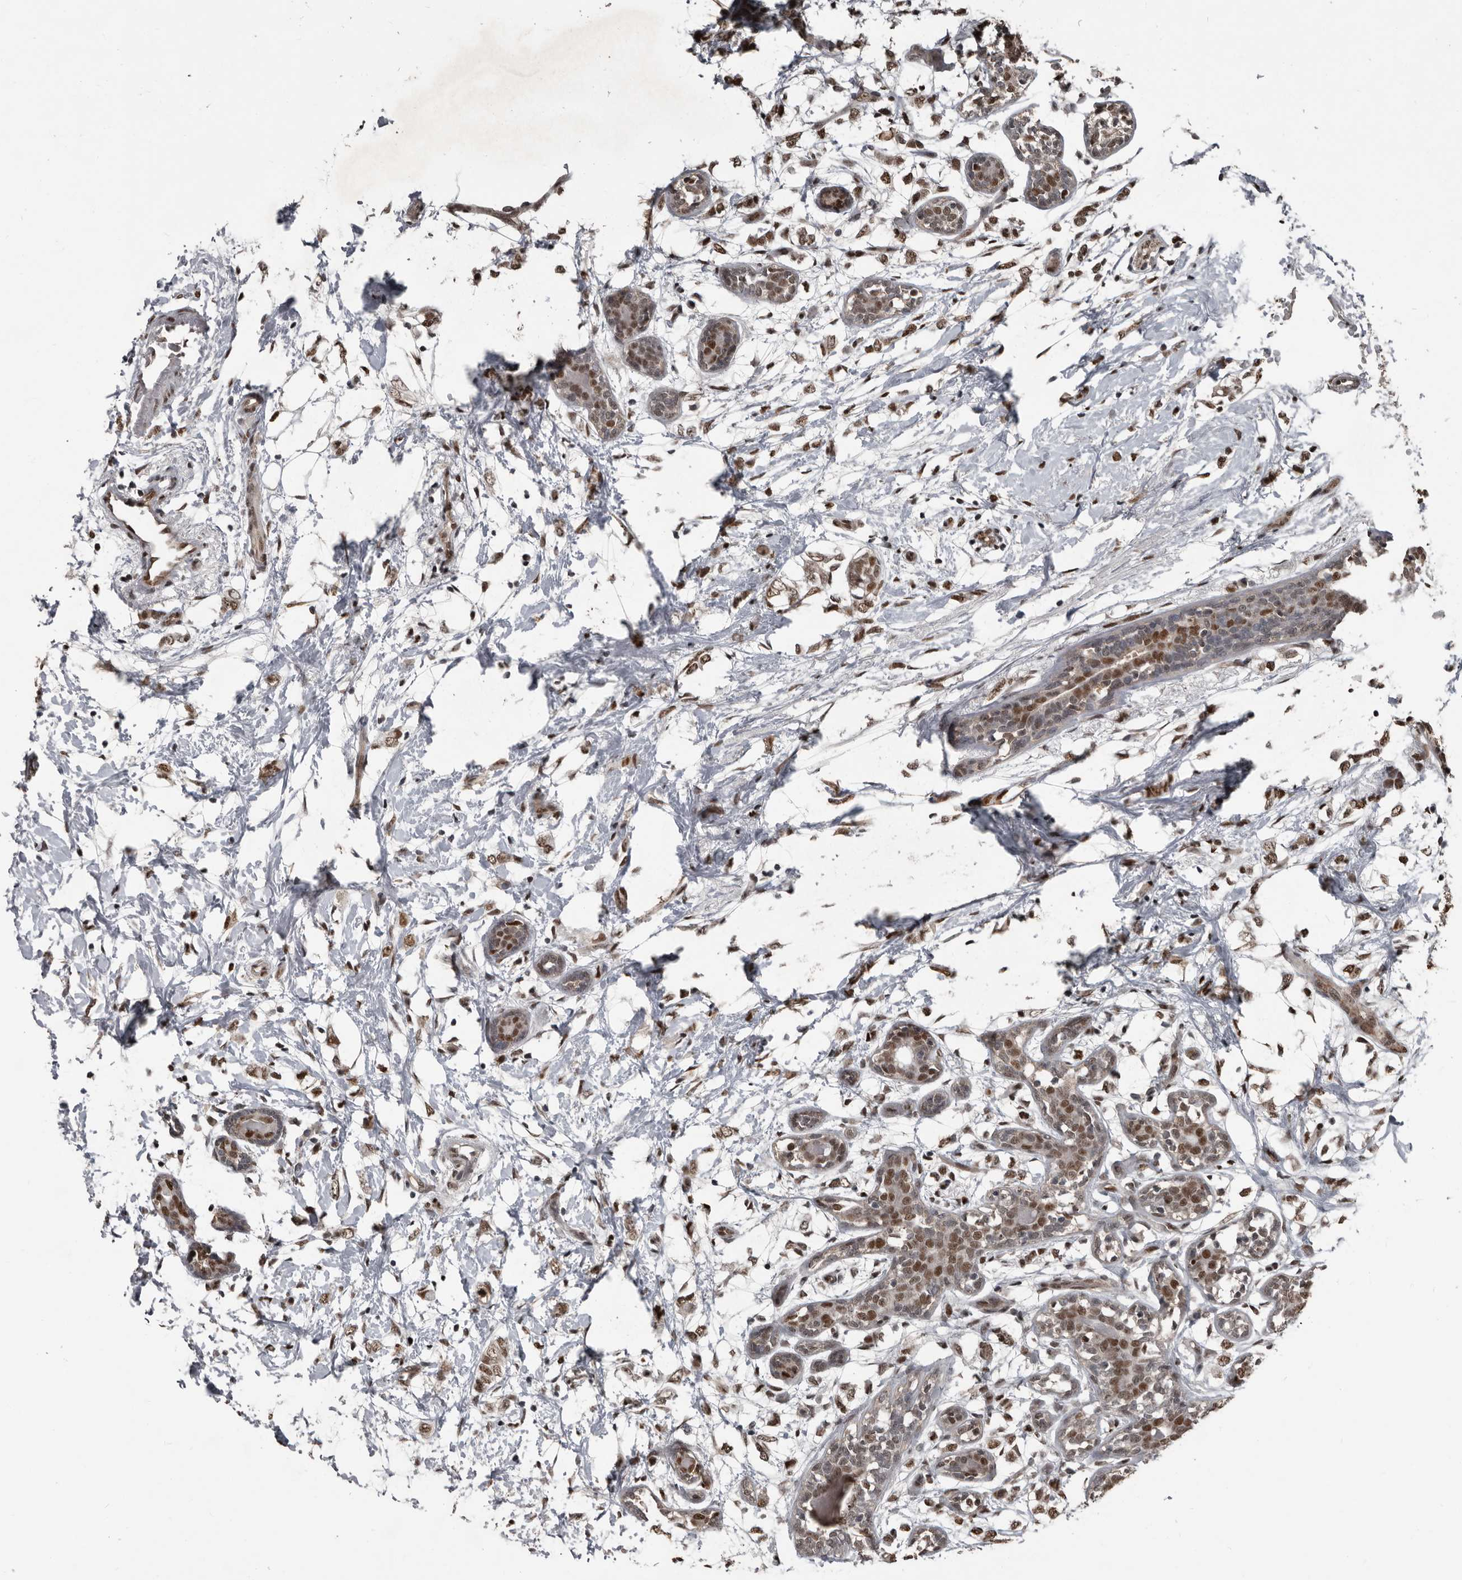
{"staining": {"intensity": "moderate", "quantity": ">75%", "location": "nuclear"}, "tissue": "breast cancer", "cell_type": "Tumor cells", "image_type": "cancer", "snomed": [{"axis": "morphology", "description": "Normal tissue, NOS"}, {"axis": "morphology", "description": "Lobular carcinoma"}, {"axis": "topography", "description": "Breast"}], "caption": "Immunohistochemistry of human breast cancer demonstrates medium levels of moderate nuclear expression in about >75% of tumor cells.", "gene": "CHD1L", "patient": {"sex": "female", "age": 47}}